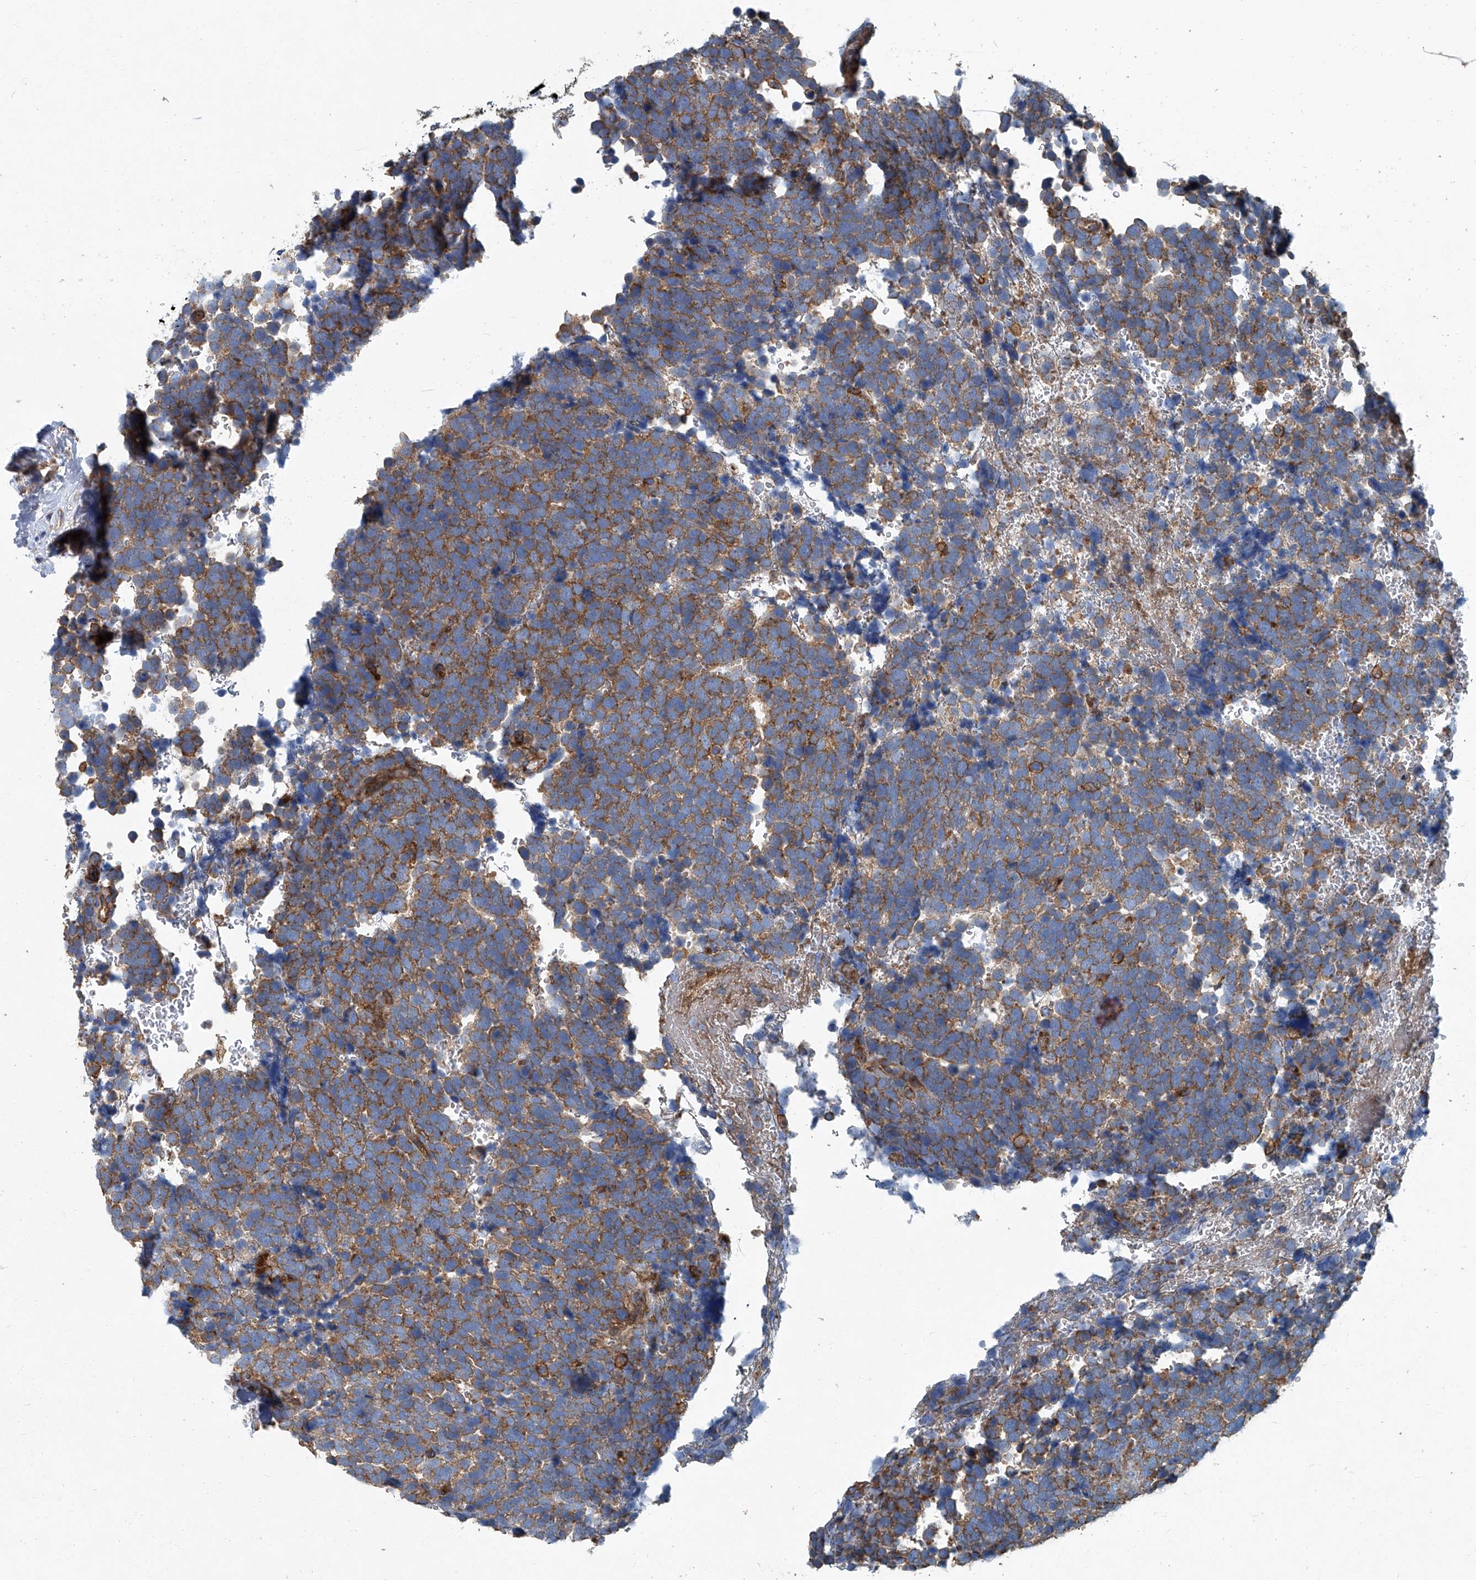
{"staining": {"intensity": "moderate", "quantity": ">75%", "location": "cytoplasmic/membranous"}, "tissue": "urothelial cancer", "cell_type": "Tumor cells", "image_type": "cancer", "snomed": [{"axis": "morphology", "description": "Urothelial carcinoma, High grade"}, {"axis": "topography", "description": "Urinary bladder"}], "caption": "A brown stain shows moderate cytoplasmic/membranous expression of a protein in human high-grade urothelial carcinoma tumor cells.", "gene": "PIGH", "patient": {"sex": "female", "age": 82}}